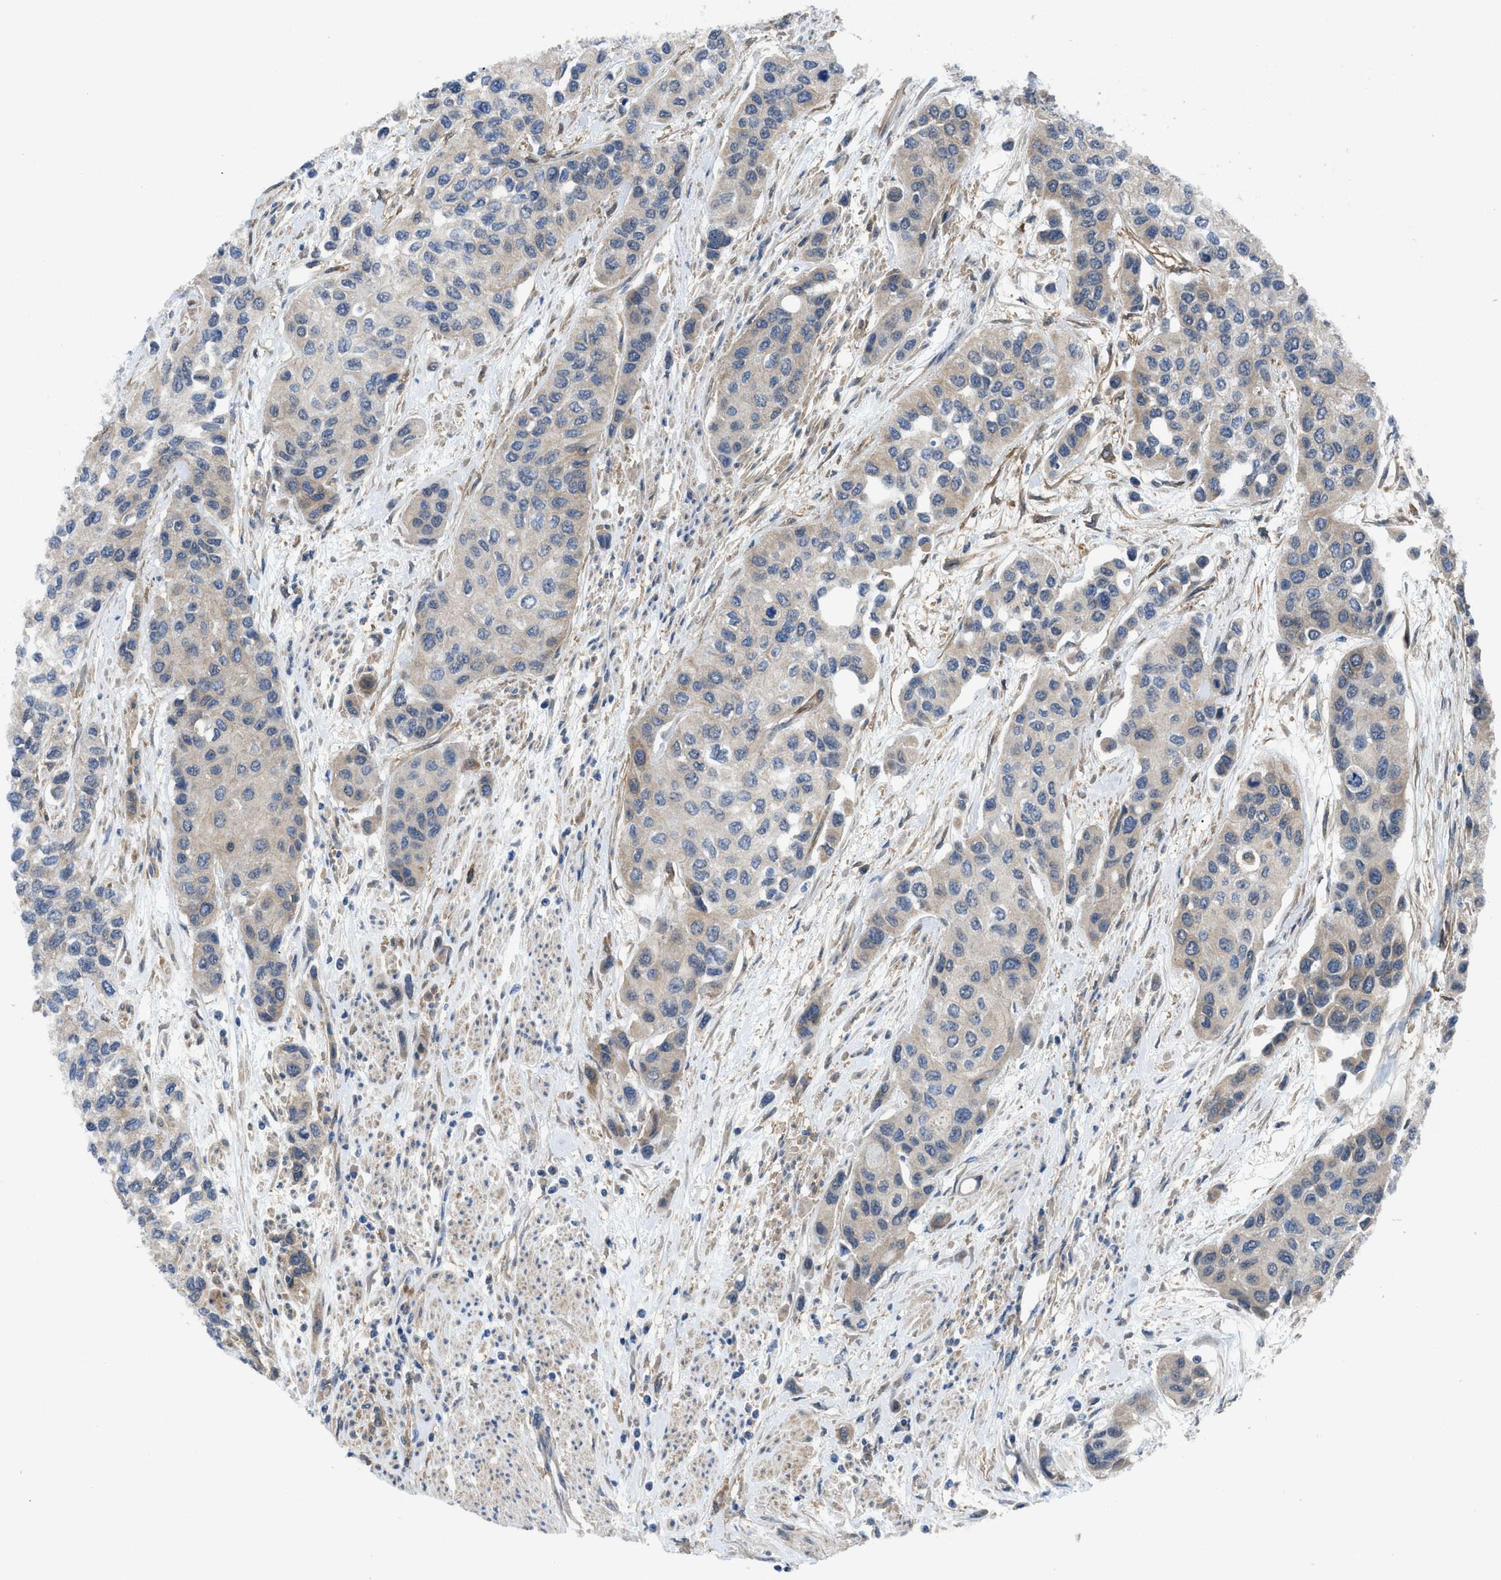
{"staining": {"intensity": "negative", "quantity": "none", "location": "none"}, "tissue": "urothelial cancer", "cell_type": "Tumor cells", "image_type": "cancer", "snomed": [{"axis": "morphology", "description": "Urothelial carcinoma, High grade"}, {"axis": "topography", "description": "Urinary bladder"}], "caption": "Tumor cells show no significant protein expression in urothelial cancer.", "gene": "PANX1", "patient": {"sex": "female", "age": 56}}